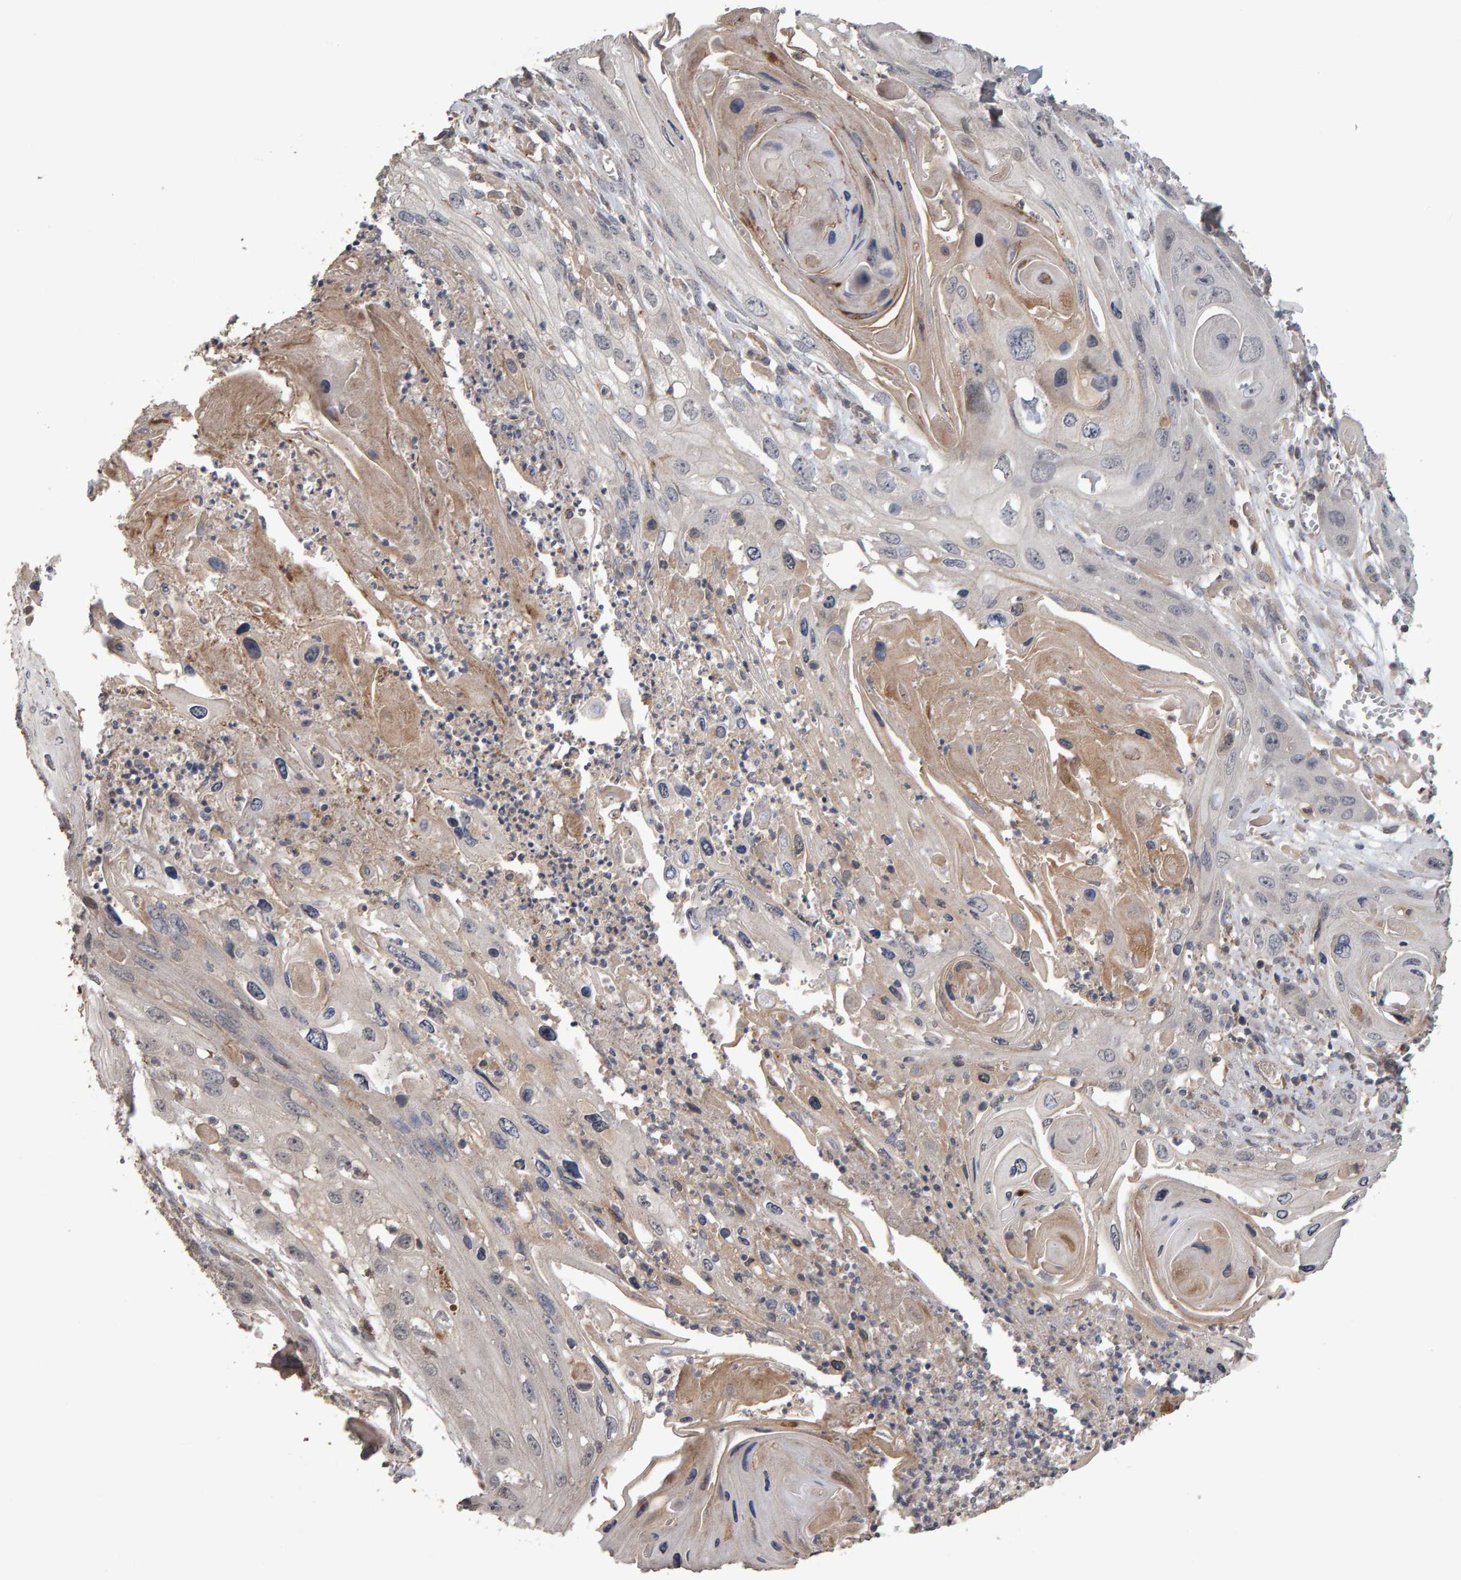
{"staining": {"intensity": "weak", "quantity": "<25%", "location": "cytoplasmic/membranous"}, "tissue": "skin cancer", "cell_type": "Tumor cells", "image_type": "cancer", "snomed": [{"axis": "morphology", "description": "Squamous cell carcinoma, NOS"}, {"axis": "topography", "description": "Skin"}], "caption": "Immunohistochemical staining of human squamous cell carcinoma (skin) shows no significant staining in tumor cells.", "gene": "COASY", "patient": {"sex": "male", "age": 55}}